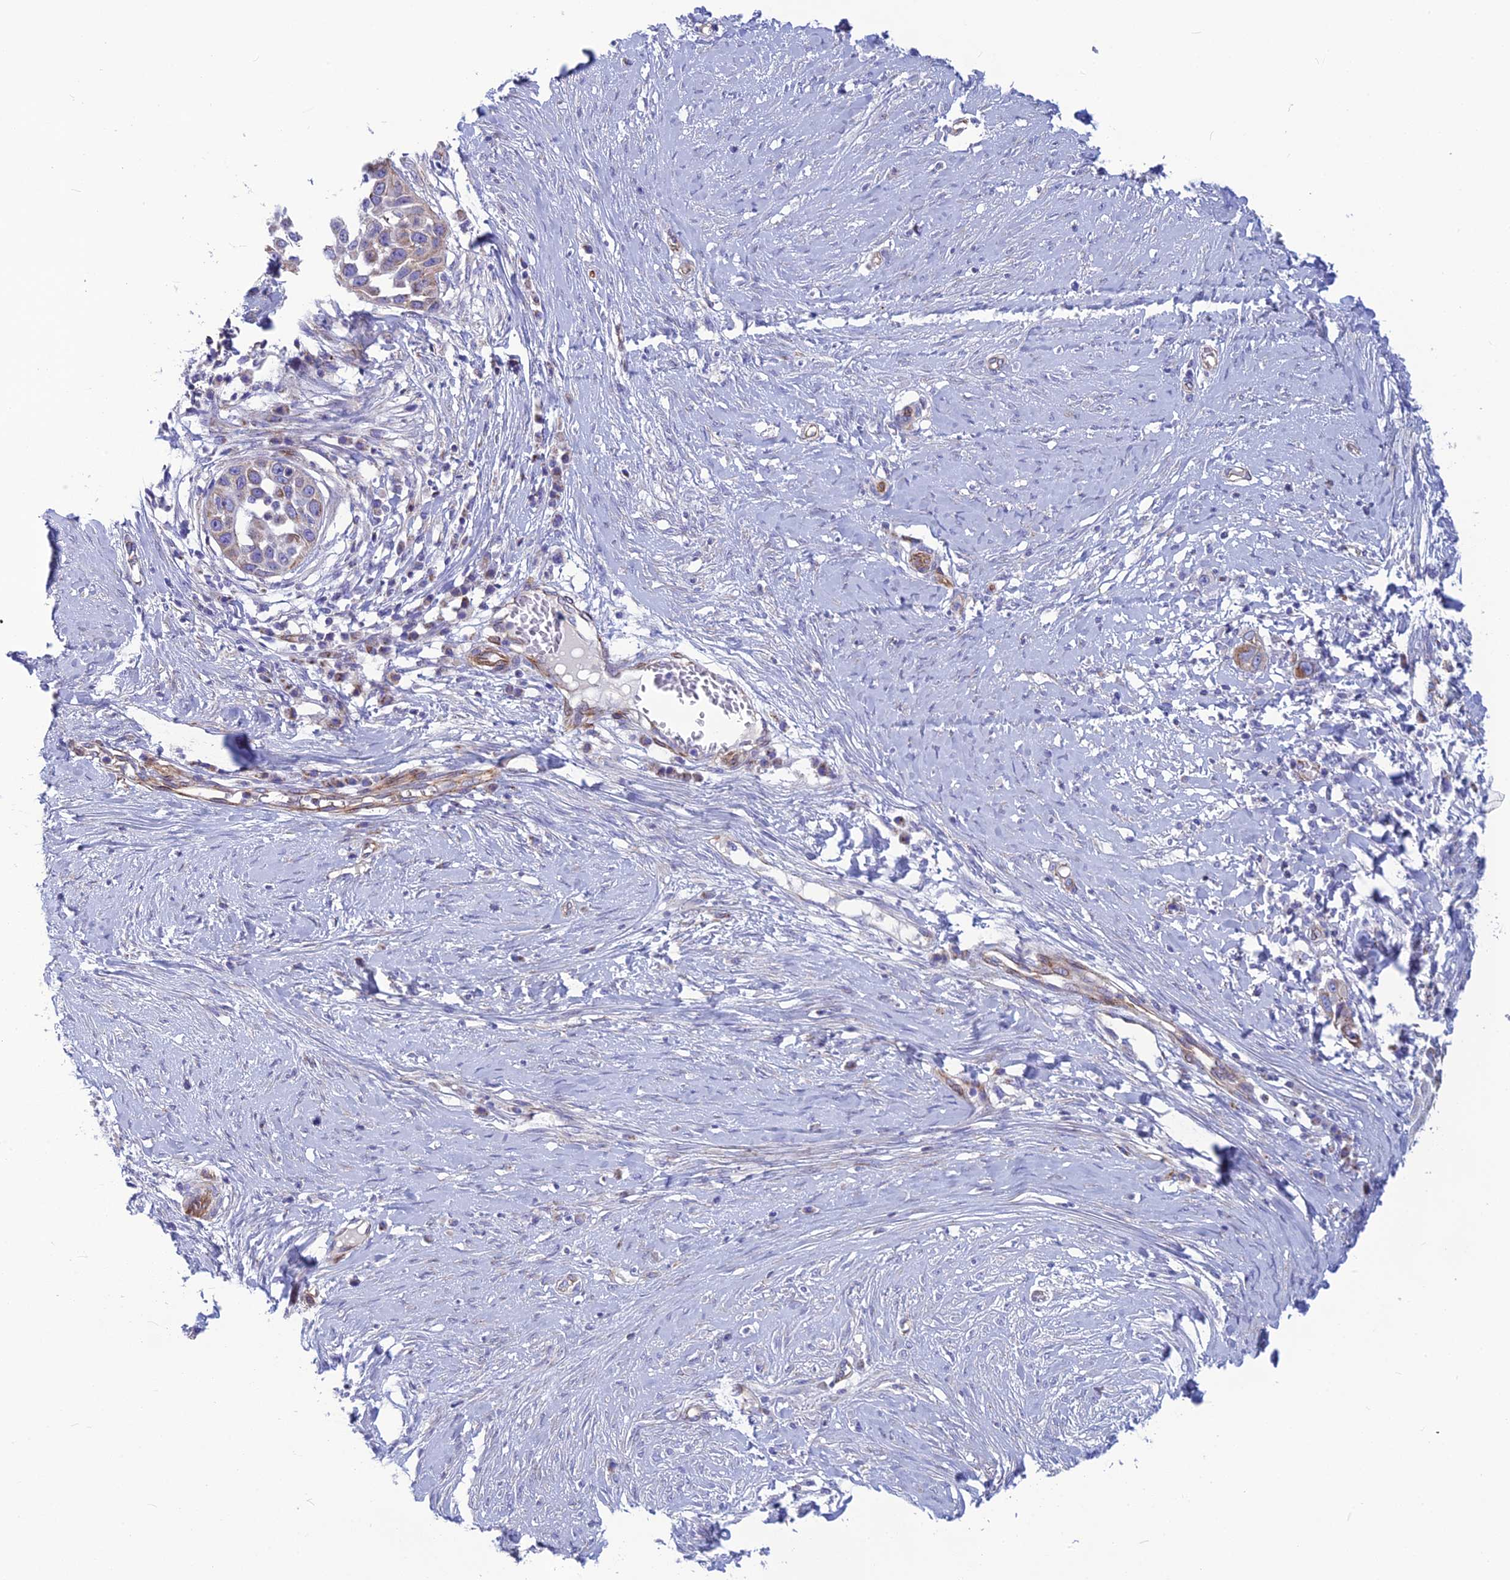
{"staining": {"intensity": "weak", "quantity": ">75%", "location": "cytoplasmic/membranous"}, "tissue": "skin cancer", "cell_type": "Tumor cells", "image_type": "cancer", "snomed": [{"axis": "morphology", "description": "Squamous cell carcinoma, NOS"}, {"axis": "topography", "description": "Skin"}], "caption": "Immunohistochemistry (IHC) photomicrograph of neoplastic tissue: human skin squamous cell carcinoma stained using IHC exhibits low levels of weak protein expression localized specifically in the cytoplasmic/membranous of tumor cells, appearing as a cytoplasmic/membranous brown color.", "gene": "POMGNT1", "patient": {"sex": "female", "age": 44}}